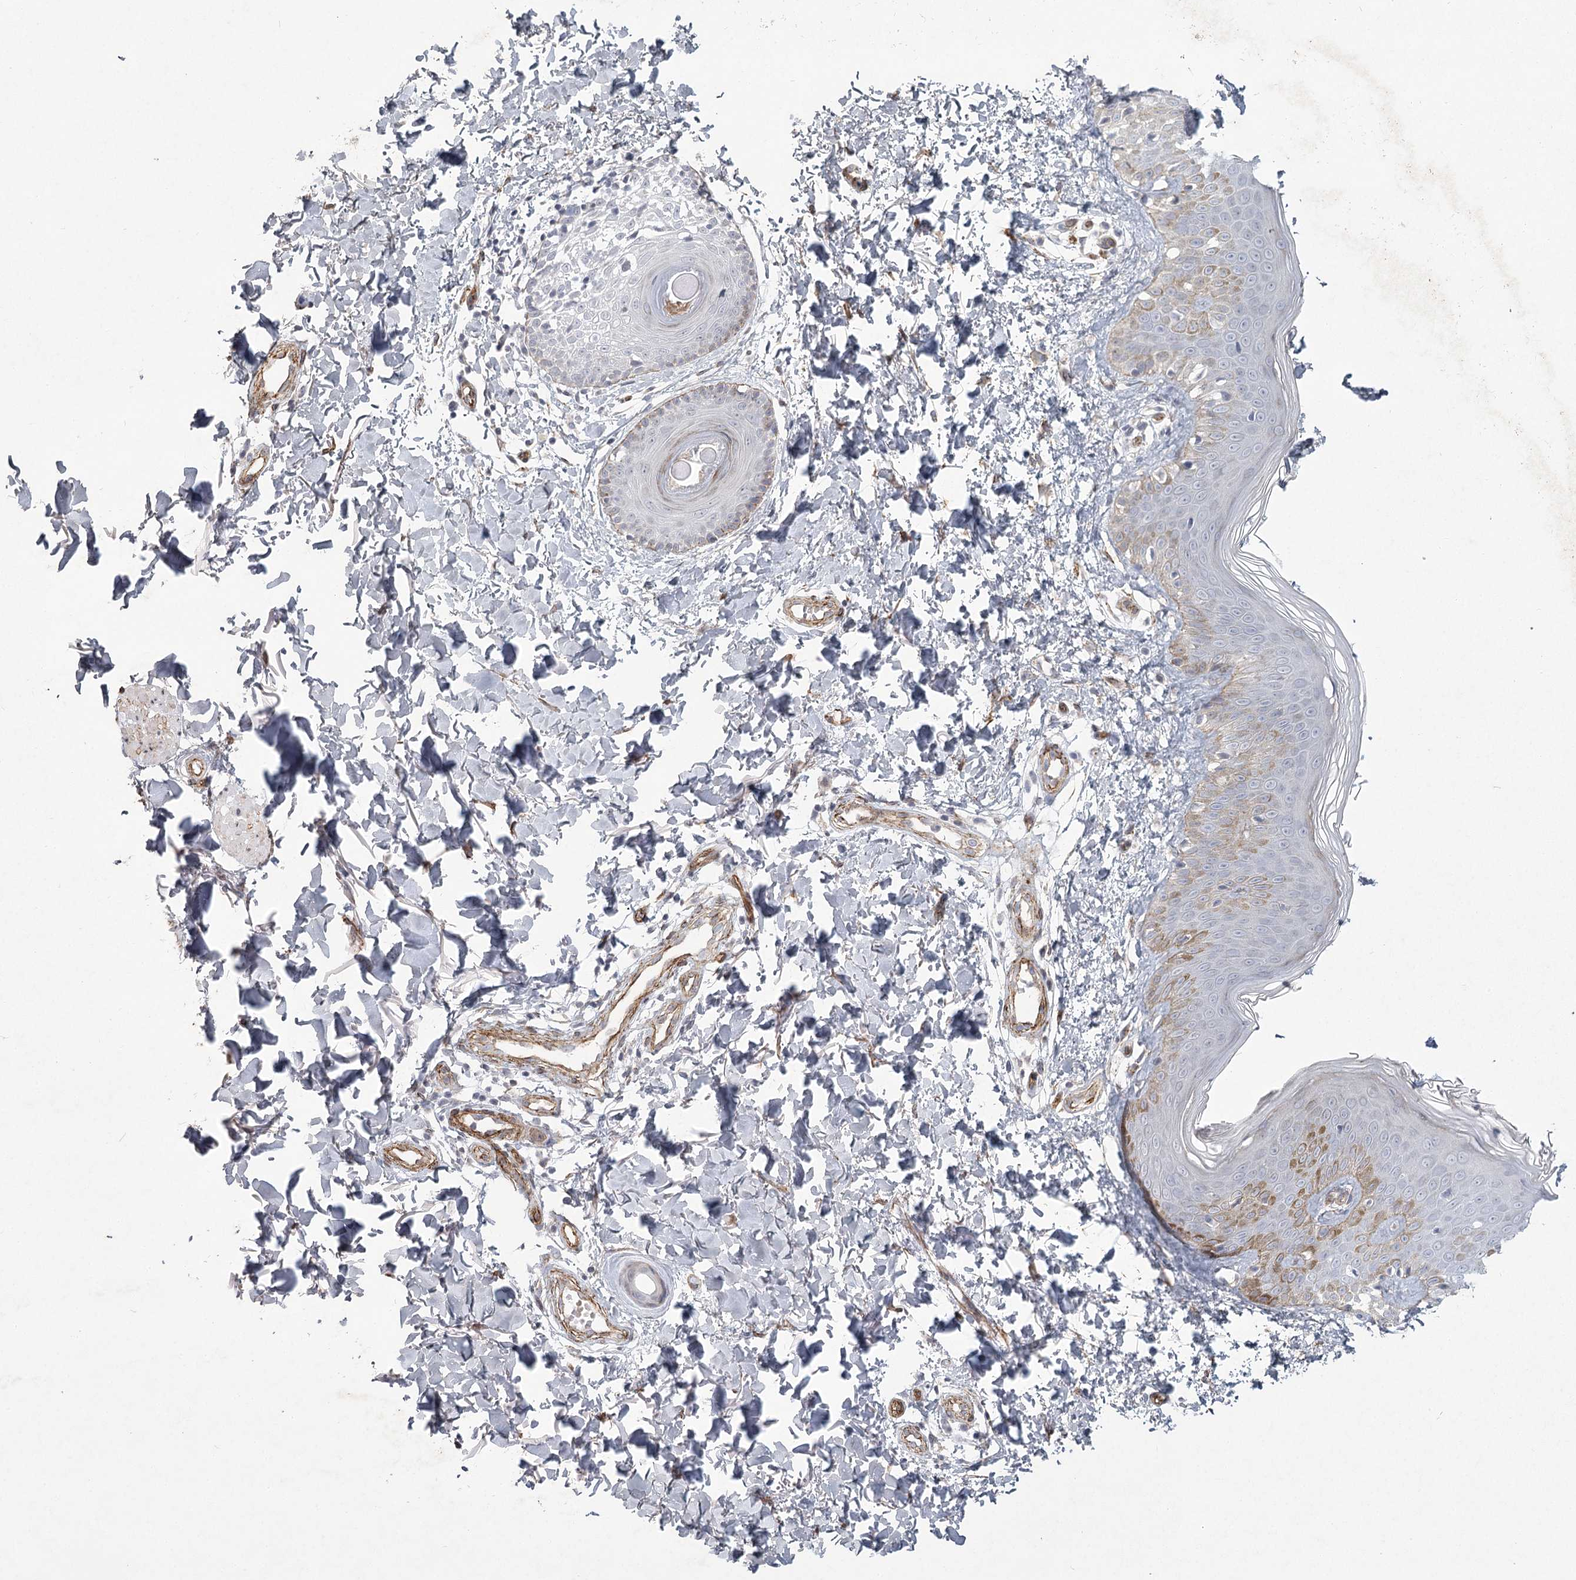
{"staining": {"intensity": "moderate", "quantity": "<25%", "location": "cytoplasmic/membranous"}, "tissue": "skin", "cell_type": "Fibroblasts", "image_type": "normal", "snomed": [{"axis": "morphology", "description": "Normal tissue, NOS"}, {"axis": "topography", "description": "Skin"}], "caption": "Immunohistochemical staining of unremarkable human skin displays moderate cytoplasmic/membranous protein staining in approximately <25% of fibroblasts. (Brightfield microscopy of DAB IHC at high magnification).", "gene": "MEPE", "patient": {"sex": "male", "age": 37}}